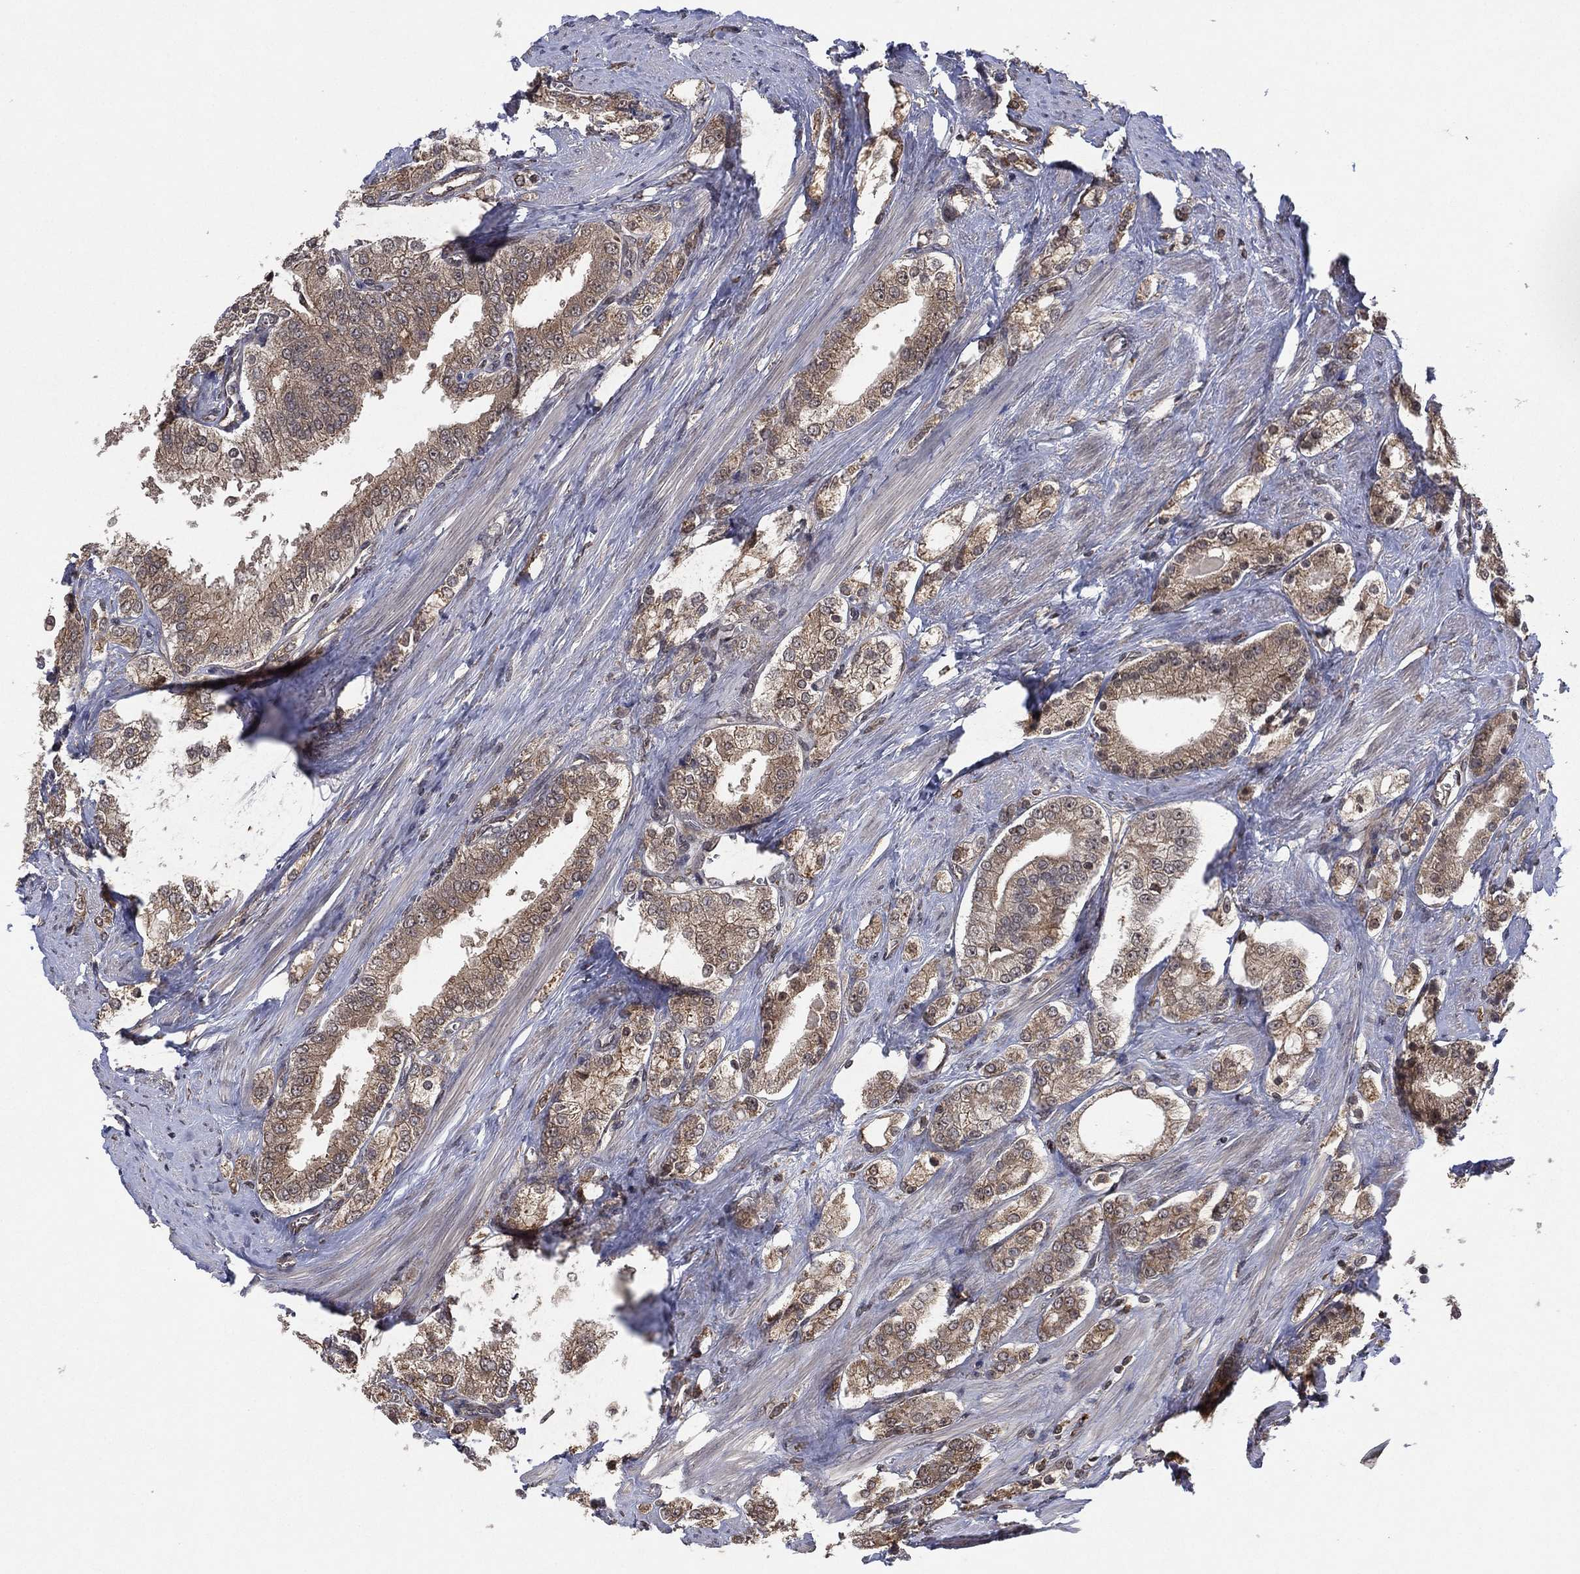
{"staining": {"intensity": "weak", "quantity": "<25%", "location": "cytoplasmic/membranous"}, "tissue": "prostate cancer", "cell_type": "Tumor cells", "image_type": "cancer", "snomed": [{"axis": "morphology", "description": "Adenocarcinoma, NOS"}, {"axis": "topography", "description": "Prostate and seminal vesicle, NOS"}, {"axis": "topography", "description": "Prostate"}], "caption": "This is an immunohistochemistry histopathology image of human adenocarcinoma (prostate). There is no staining in tumor cells.", "gene": "ATG4B", "patient": {"sex": "male", "age": 67}}